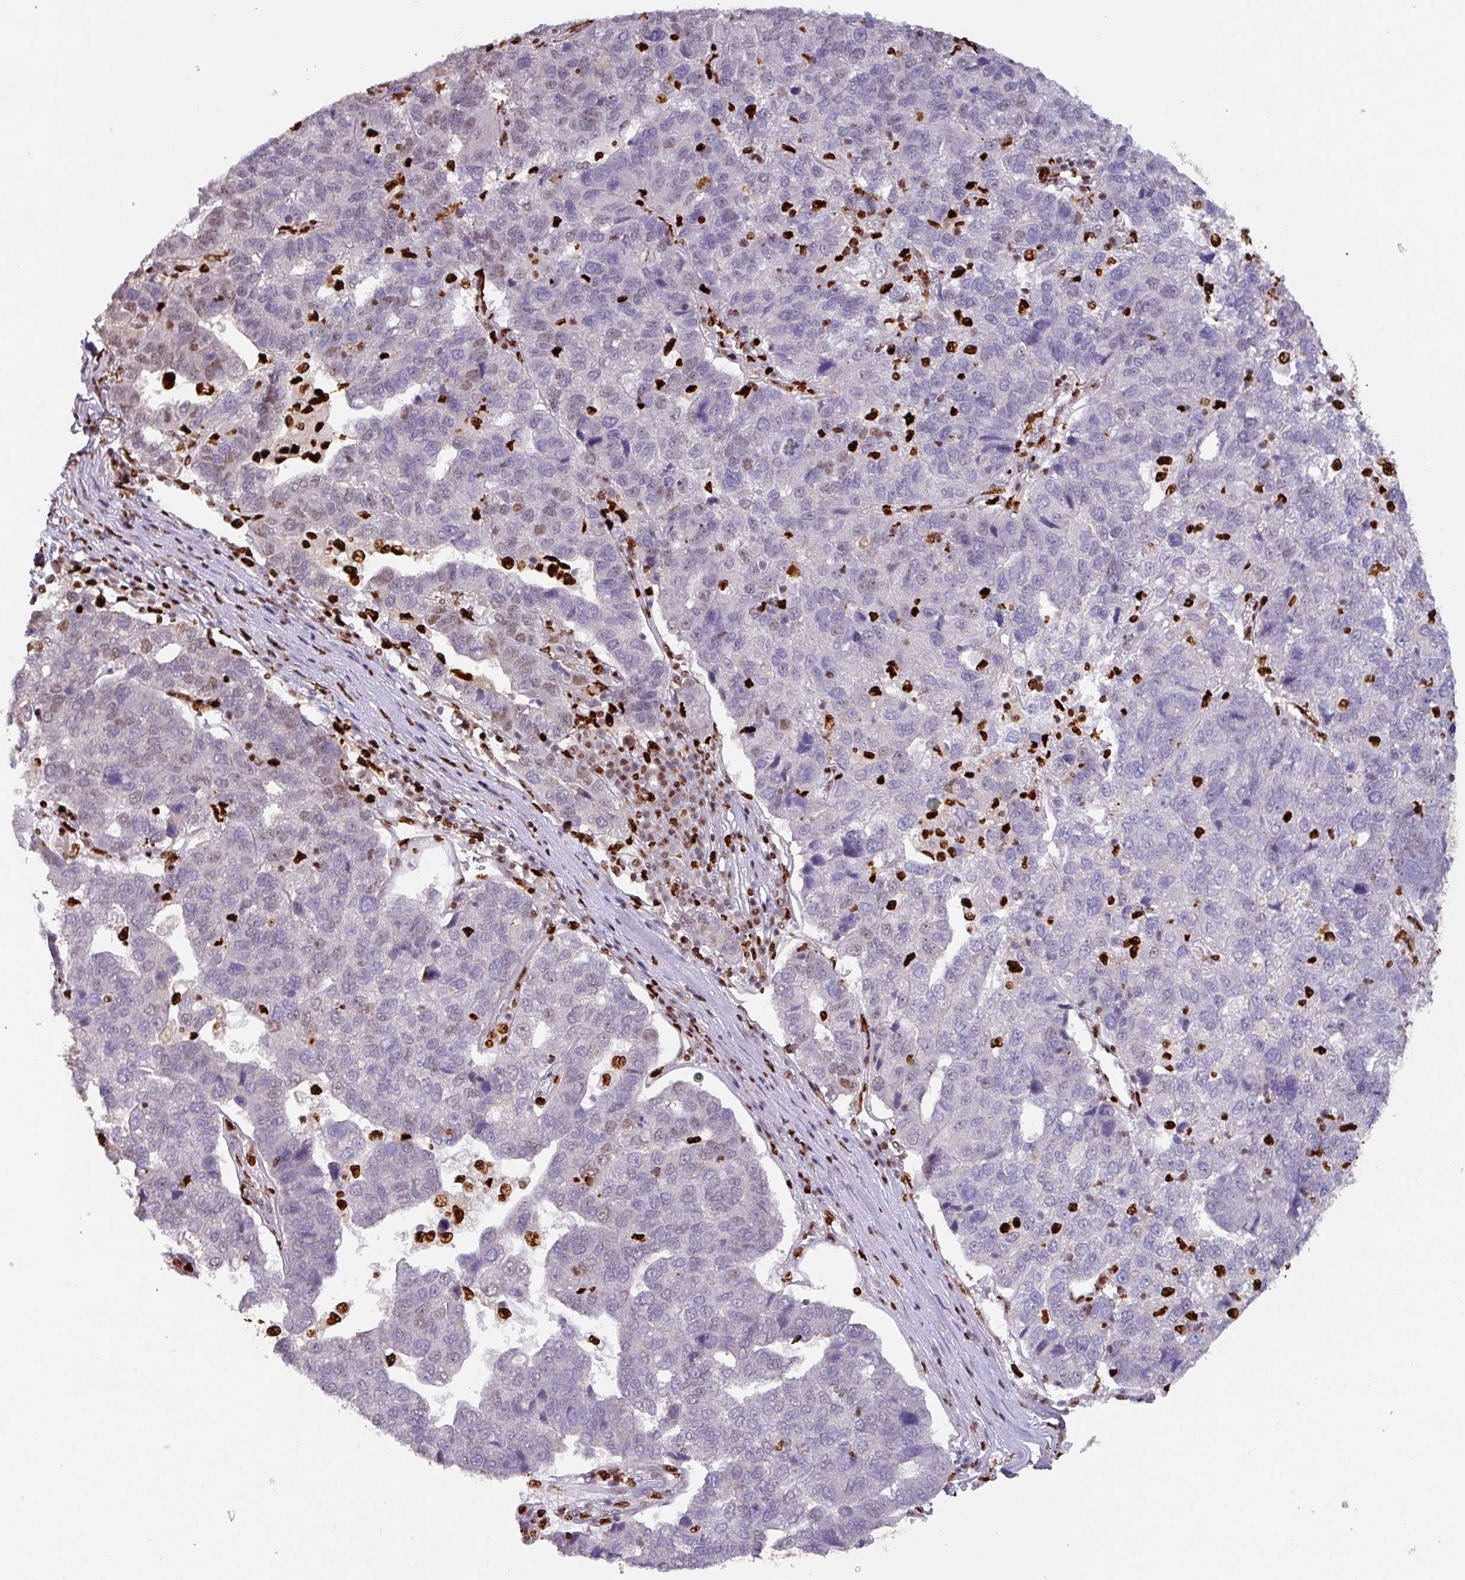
{"staining": {"intensity": "weak", "quantity": "<25%", "location": "nuclear"}, "tissue": "pancreatic cancer", "cell_type": "Tumor cells", "image_type": "cancer", "snomed": [{"axis": "morphology", "description": "Adenocarcinoma, NOS"}, {"axis": "topography", "description": "Pancreas"}], "caption": "DAB (3,3'-diaminobenzidine) immunohistochemical staining of pancreatic cancer reveals no significant positivity in tumor cells.", "gene": "SAMHD1", "patient": {"sex": "female", "age": 61}}